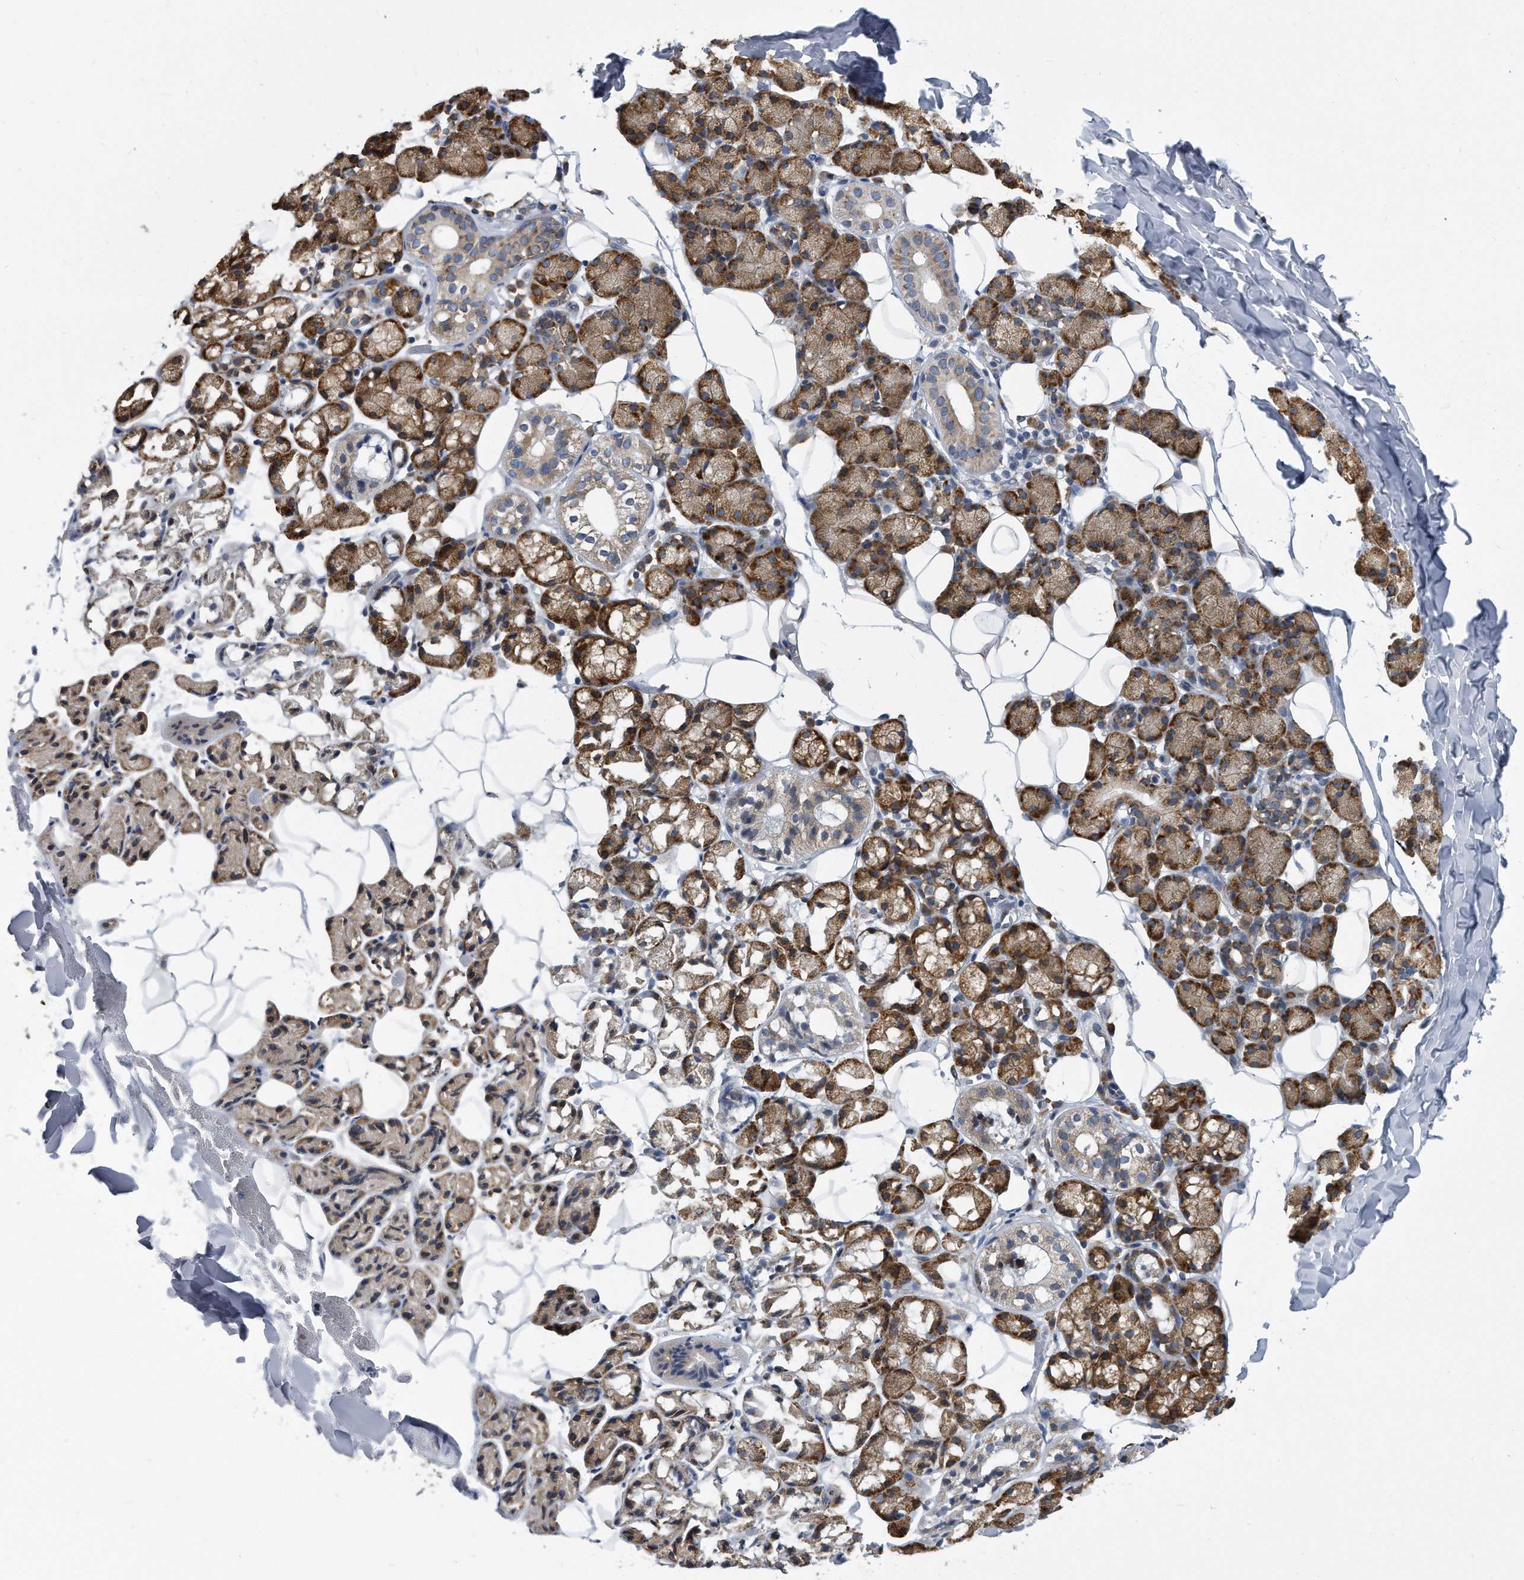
{"staining": {"intensity": "strong", "quantity": "25%-75%", "location": "cytoplasmic/membranous"}, "tissue": "salivary gland", "cell_type": "Glandular cells", "image_type": "normal", "snomed": [{"axis": "morphology", "description": "Normal tissue, NOS"}, {"axis": "topography", "description": "Salivary gland"}], "caption": "An image of human salivary gland stained for a protein displays strong cytoplasmic/membranous brown staining in glandular cells. Nuclei are stained in blue.", "gene": "CCDC47", "patient": {"sex": "female", "age": 33}}